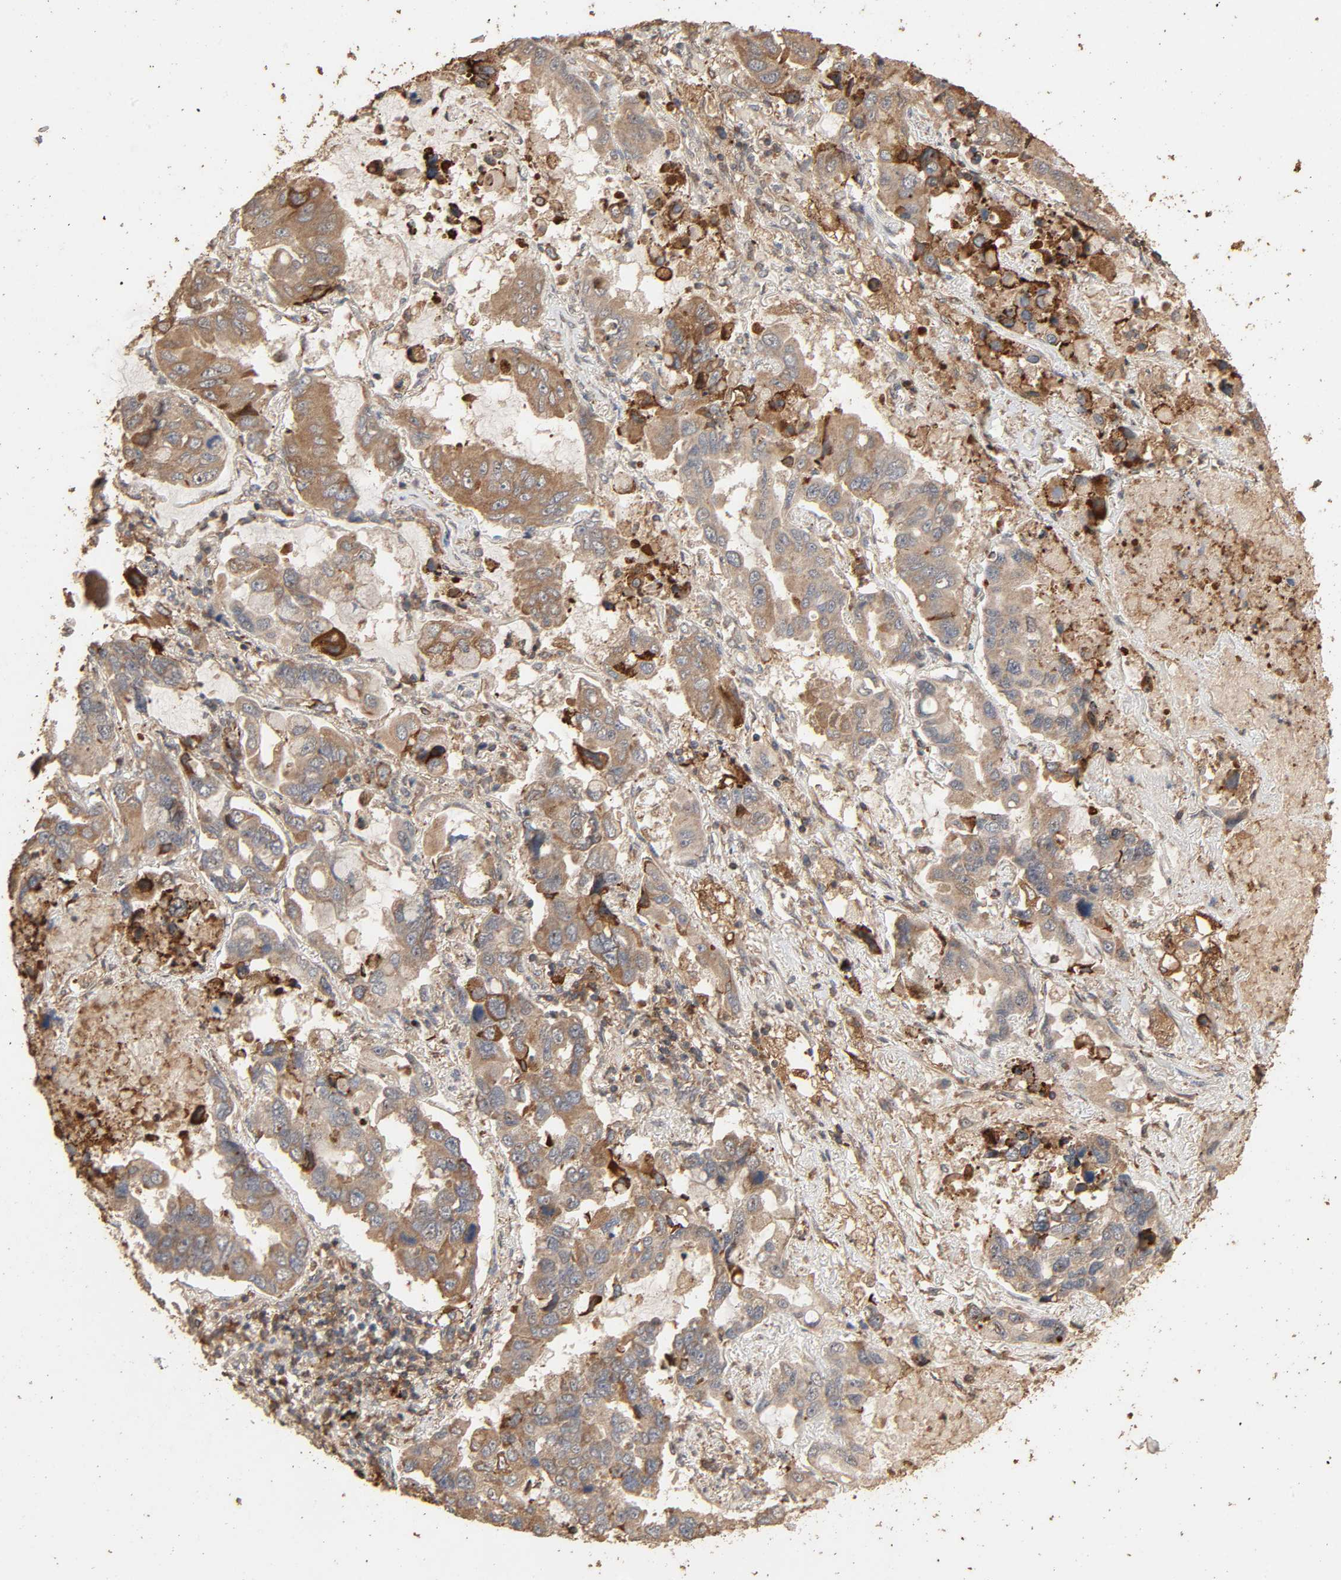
{"staining": {"intensity": "moderate", "quantity": "25%-75%", "location": "cytoplasmic/membranous"}, "tissue": "lung cancer", "cell_type": "Tumor cells", "image_type": "cancer", "snomed": [{"axis": "morphology", "description": "Adenocarcinoma, NOS"}, {"axis": "topography", "description": "Lung"}], "caption": "Tumor cells exhibit medium levels of moderate cytoplasmic/membranous positivity in approximately 25%-75% of cells in lung cancer.", "gene": "RPS6KA6", "patient": {"sex": "male", "age": 64}}